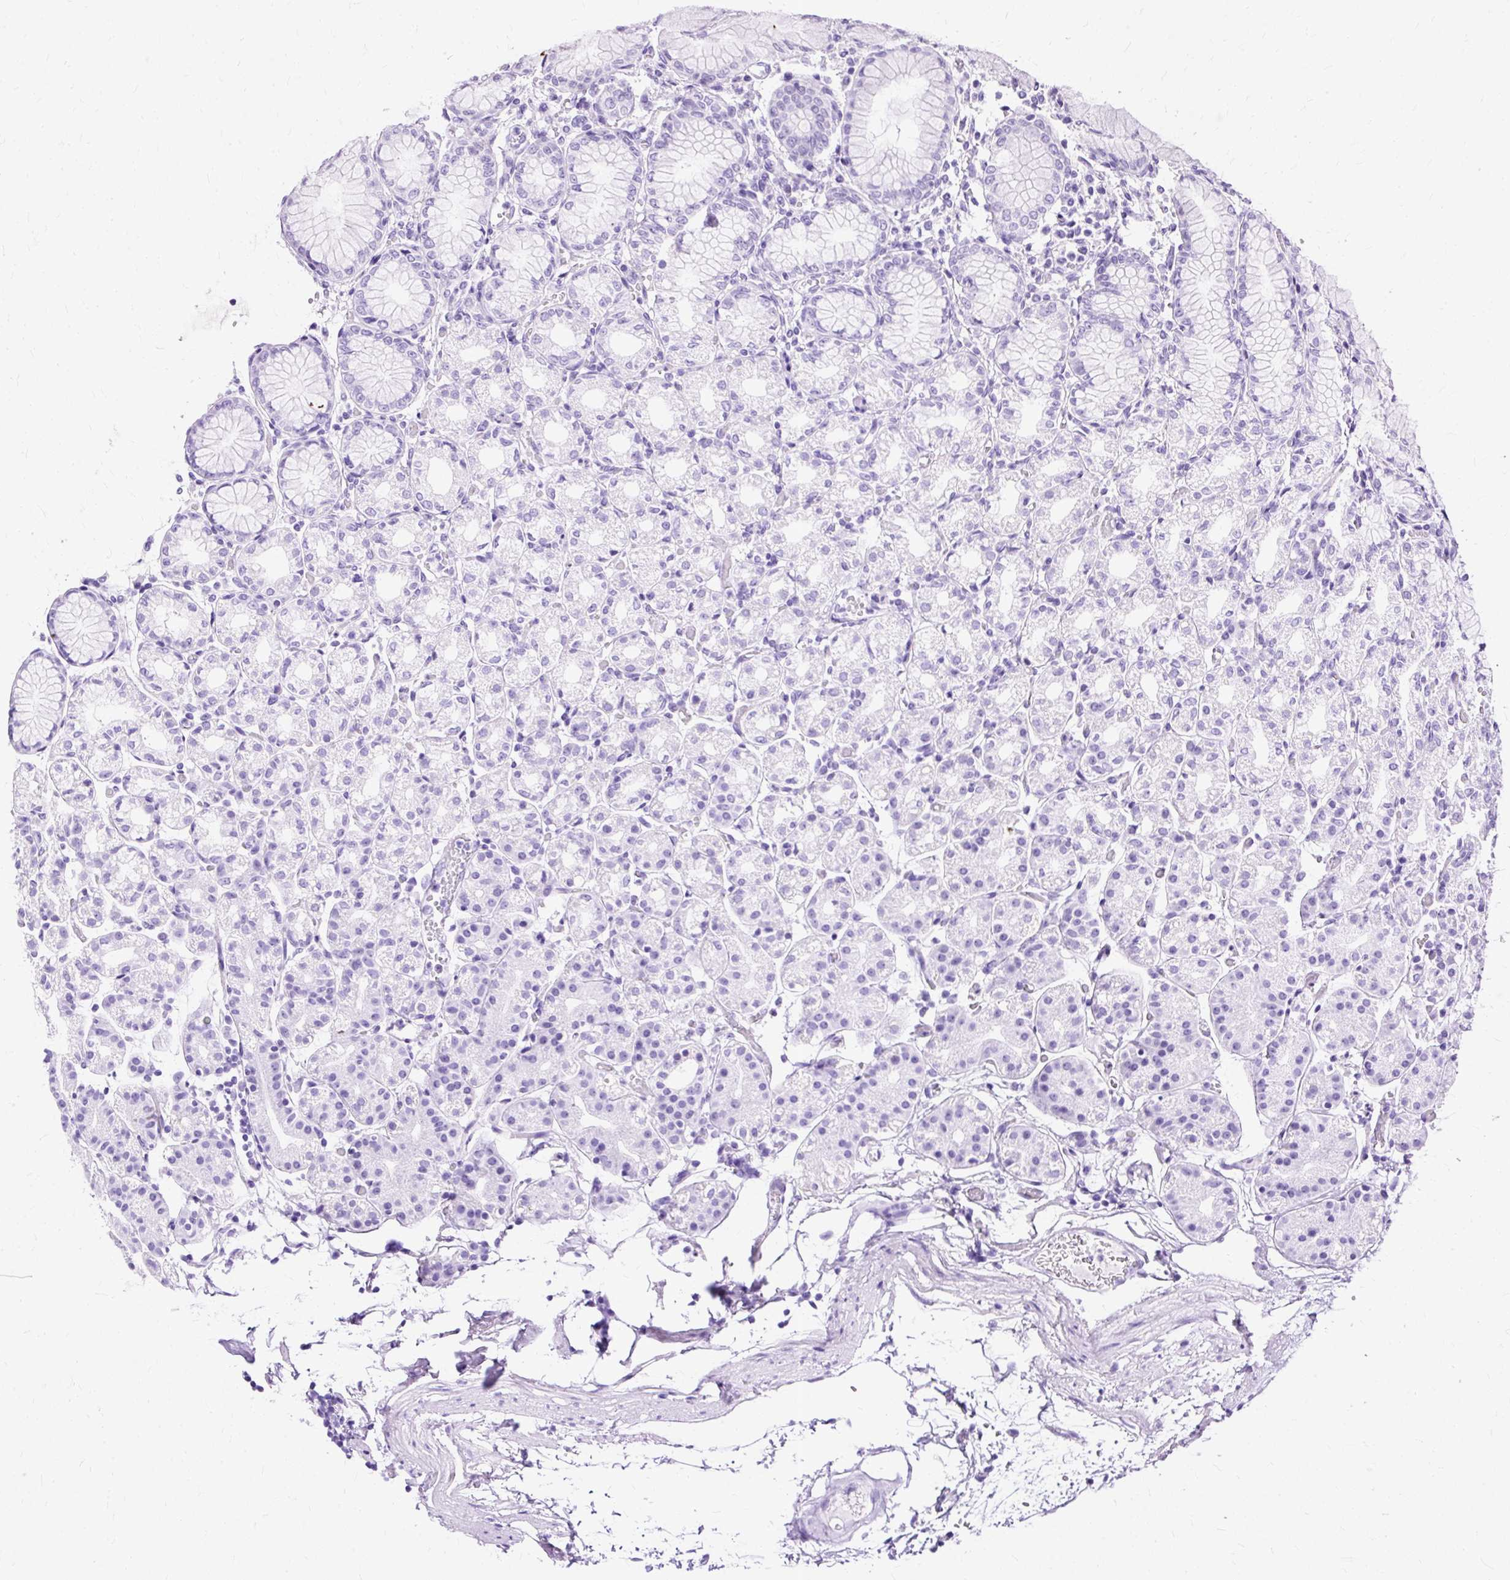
{"staining": {"intensity": "negative", "quantity": "none", "location": "none"}, "tissue": "stomach", "cell_type": "Glandular cells", "image_type": "normal", "snomed": [{"axis": "morphology", "description": "Normal tissue, NOS"}, {"axis": "topography", "description": "Stomach"}], "caption": "This is a photomicrograph of IHC staining of normal stomach, which shows no expression in glandular cells.", "gene": "SLC8A2", "patient": {"sex": "female", "age": 57}}